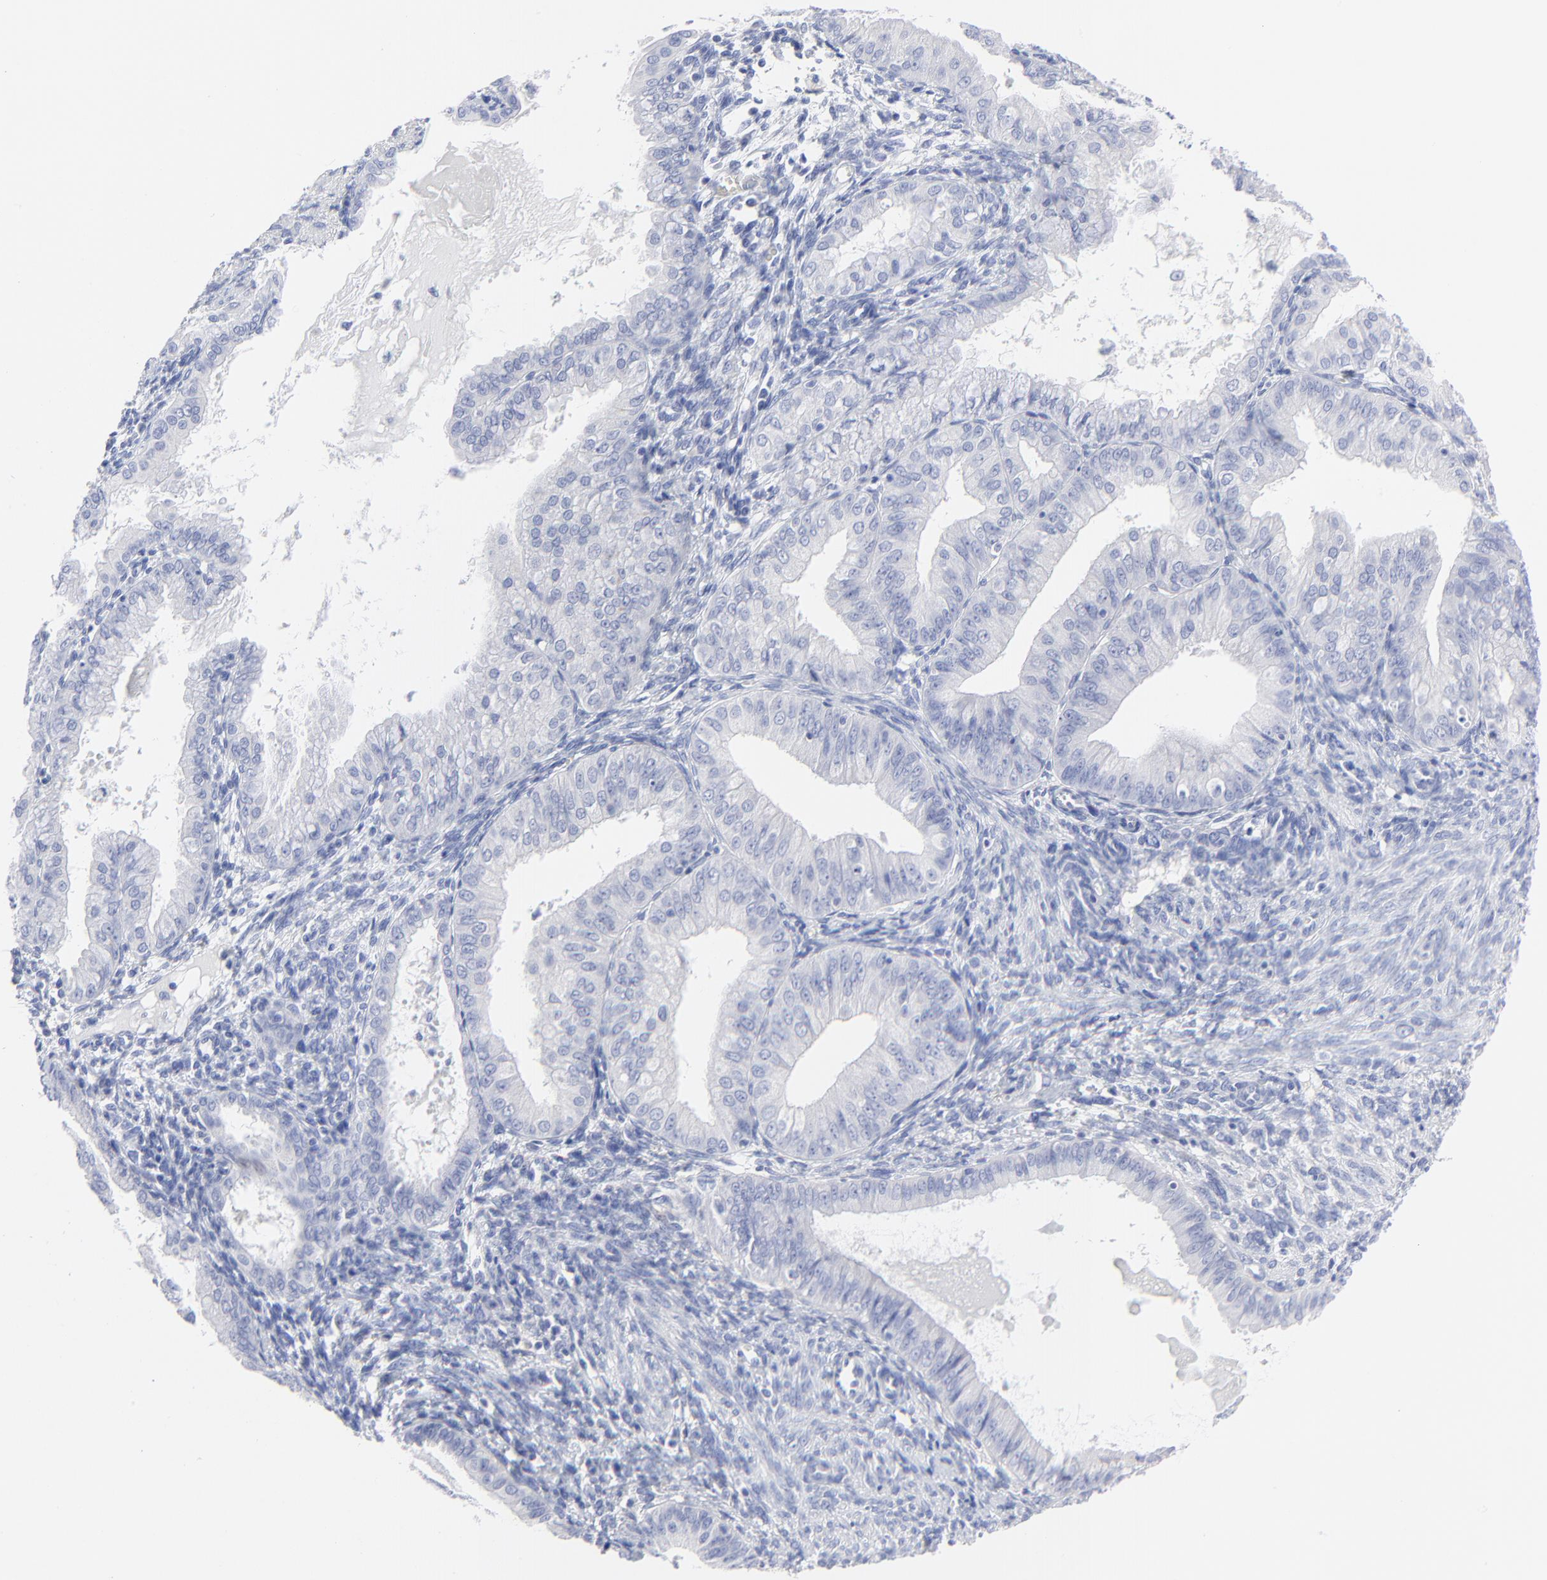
{"staining": {"intensity": "negative", "quantity": "none", "location": "none"}, "tissue": "endometrial cancer", "cell_type": "Tumor cells", "image_type": "cancer", "snomed": [{"axis": "morphology", "description": "Adenocarcinoma, NOS"}, {"axis": "topography", "description": "Endometrium"}], "caption": "DAB immunohistochemical staining of human endometrial cancer (adenocarcinoma) shows no significant expression in tumor cells.", "gene": "PSD3", "patient": {"sex": "female", "age": 76}}